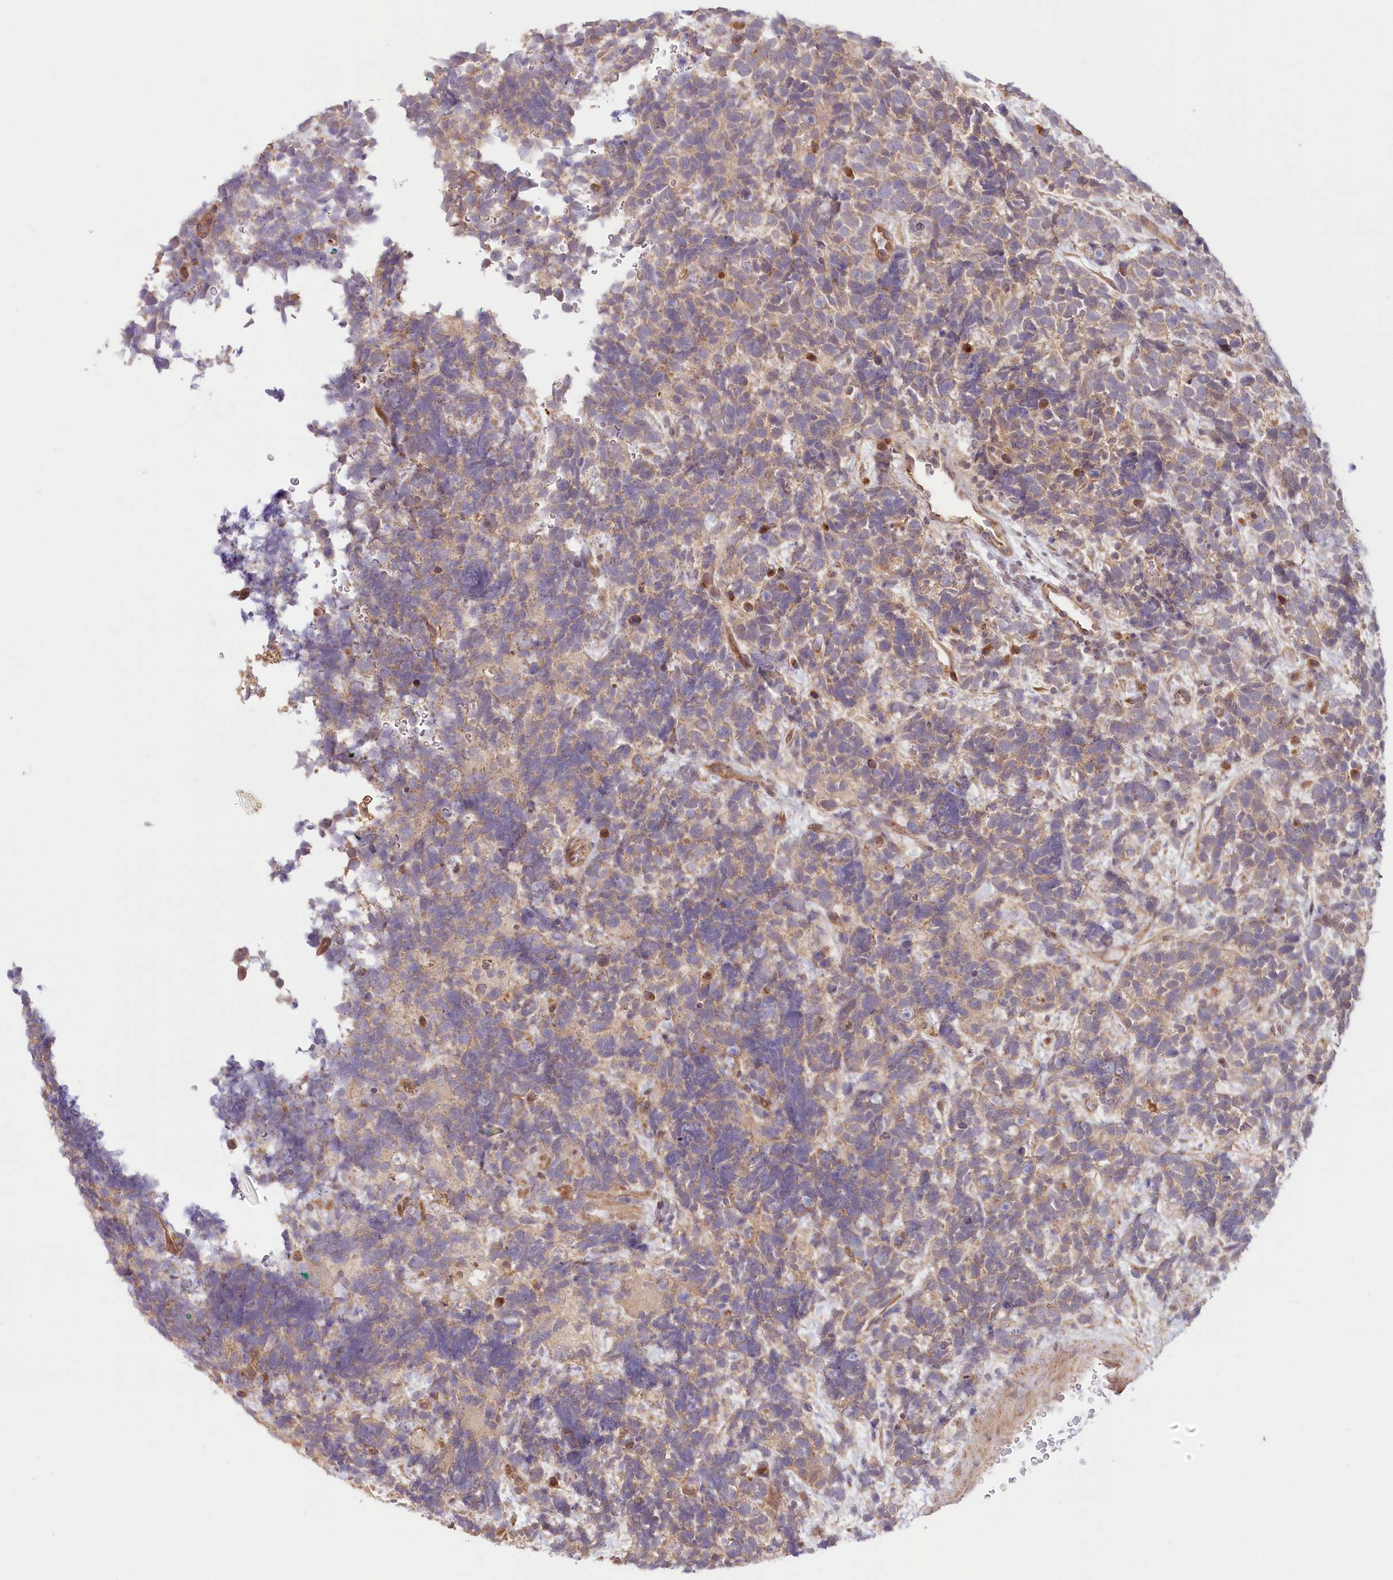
{"staining": {"intensity": "negative", "quantity": "none", "location": "none"}, "tissue": "urothelial cancer", "cell_type": "Tumor cells", "image_type": "cancer", "snomed": [{"axis": "morphology", "description": "Urothelial carcinoma, High grade"}, {"axis": "topography", "description": "Urinary bladder"}], "caption": "Human urothelial cancer stained for a protein using immunohistochemistry (IHC) shows no expression in tumor cells.", "gene": "CEP70", "patient": {"sex": "female", "age": 82}}